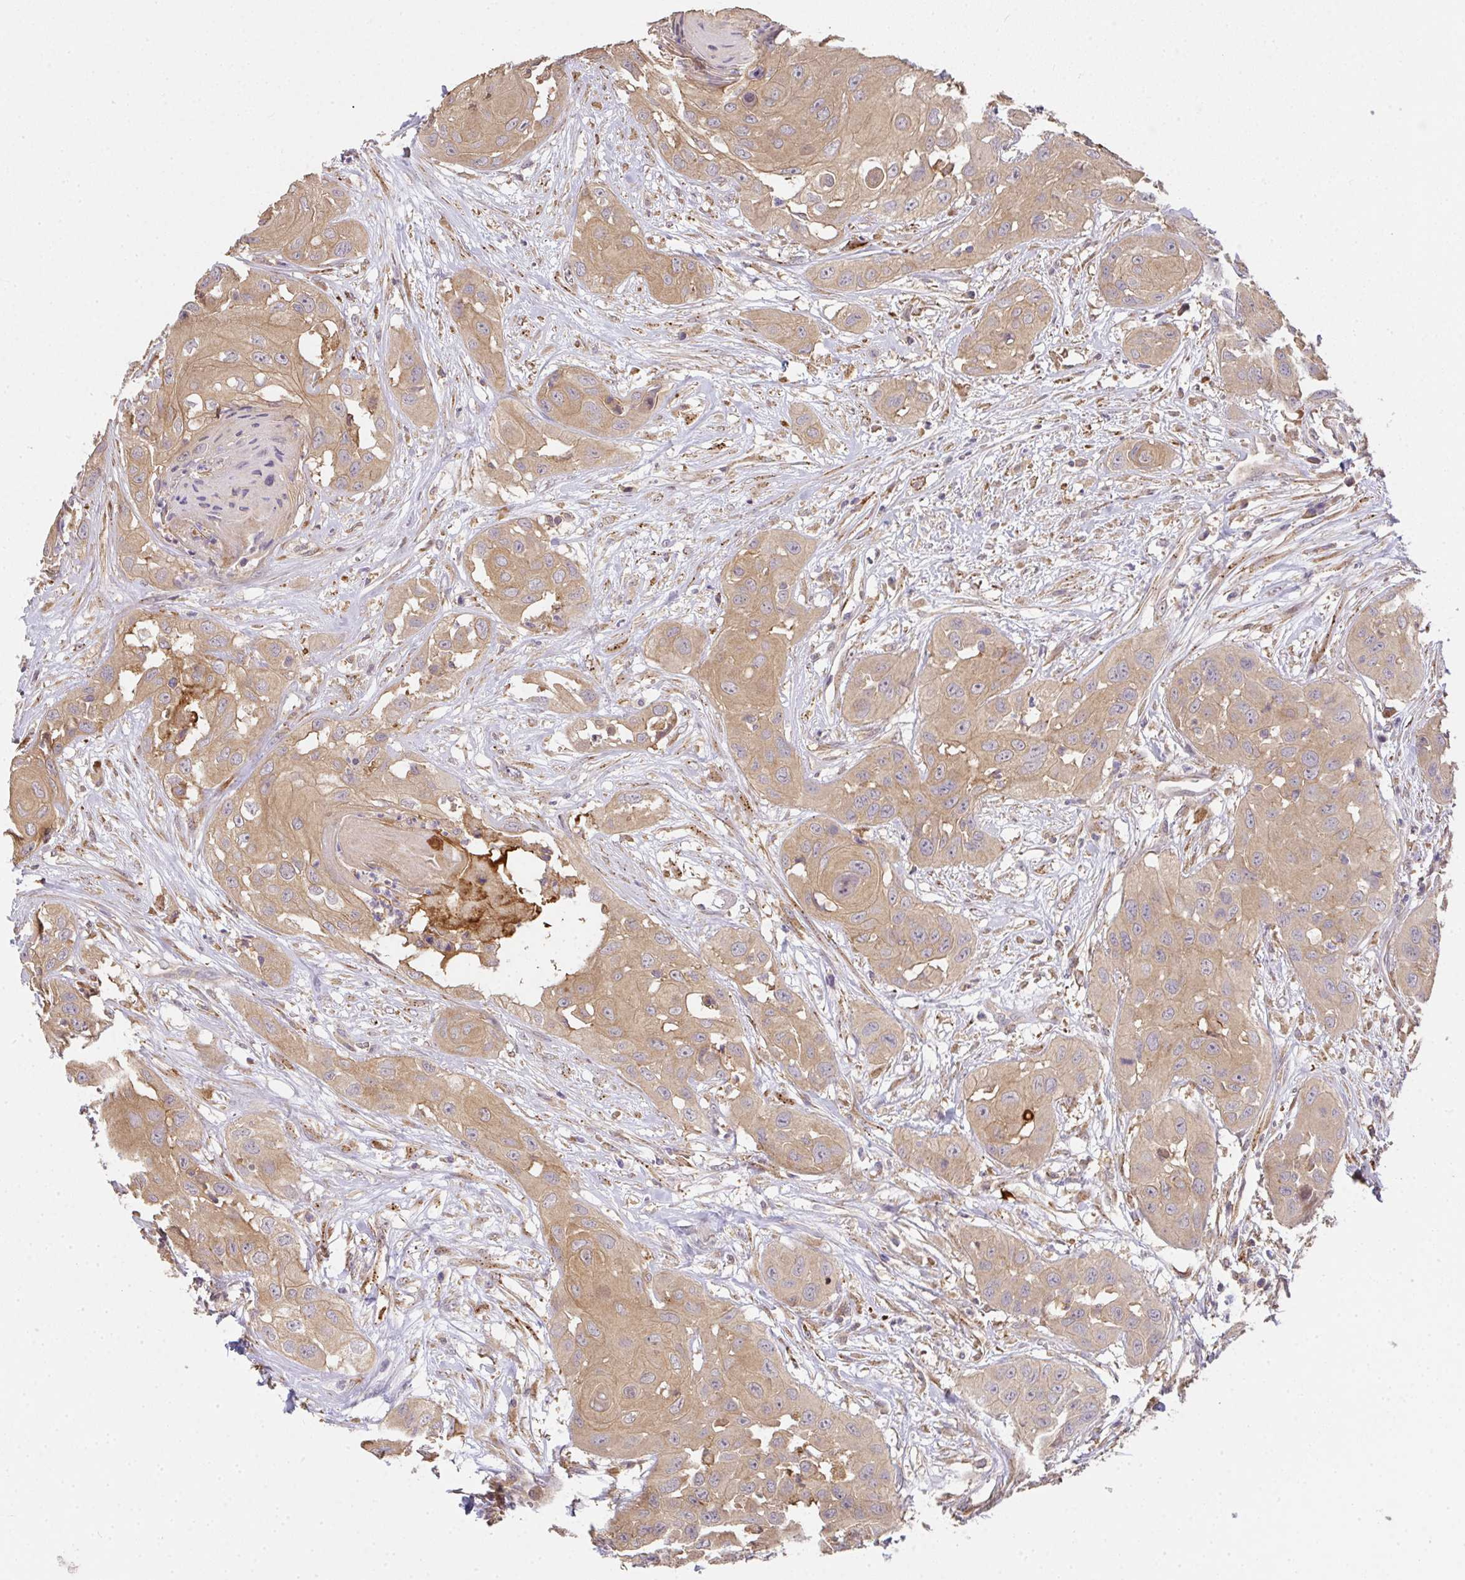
{"staining": {"intensity": "moderate", "quantity": ">75%", "location": "cytoplasmic/membranous"}, "tissue": "head and neck cancer", "cell_type": "Tumor cells", "image_type": "cancer", "snomed": [{"axis": "morphology", "description": "Squamous cell carcinoma, NOS"}, {"axis": "topography", "description": "Head-Neck"}], "caption": "An image showing moderate cytoplasmic/membranous staining in approximately >75% of tumor cells in head and neck squamous cell carcinoma, as visualized by brown immunohistochemical staining.", "gene": "EEF1AKMT1", "patient": {"sex": "male", "age": 83}}